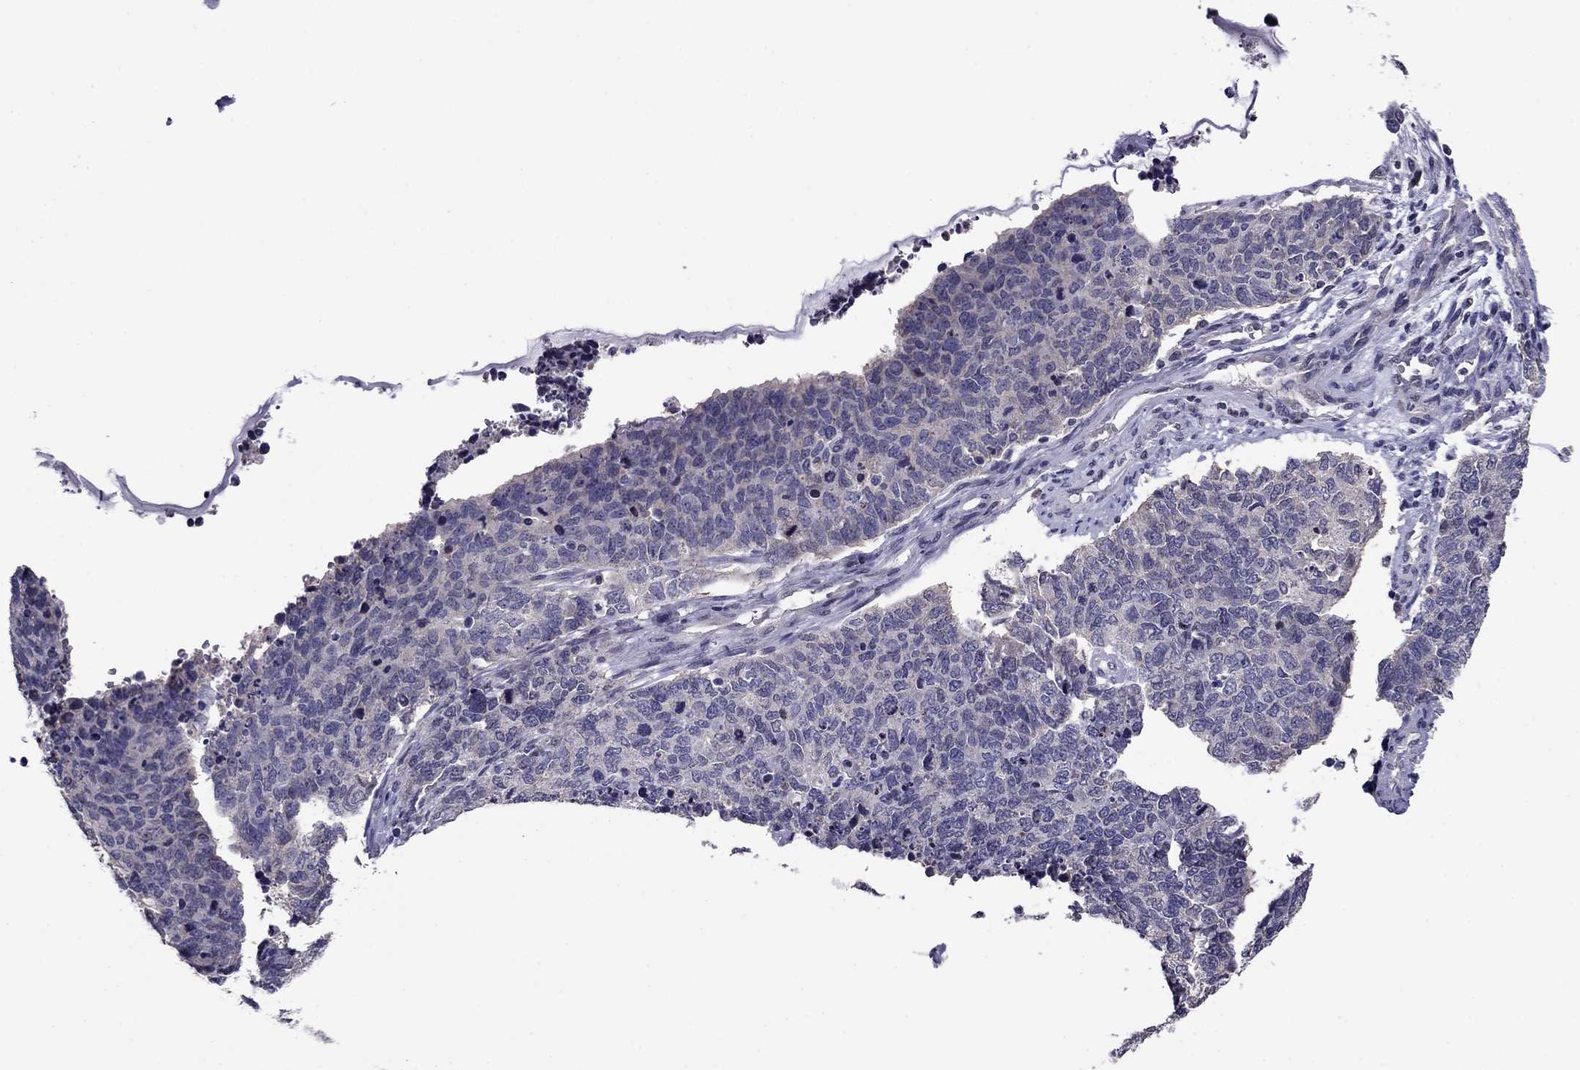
{"staining": {"intensity": "negative", "quantity": "none", "location": "none"}, "tissue": "cervical cancer", "cell_type": "Tumor cells", "image_type": "cancer", "snomed": [{"axis": "morphology", "description": "Squamous cell carcinoma, NOS"}, {"axis": "topography", "description": "Cervix"}], "caption": "The image shows no staining of tumor cells in cervical squamous cell carcinoma.", "gene": "HCN1", "patient": {"sex": "female", "age": 63}}